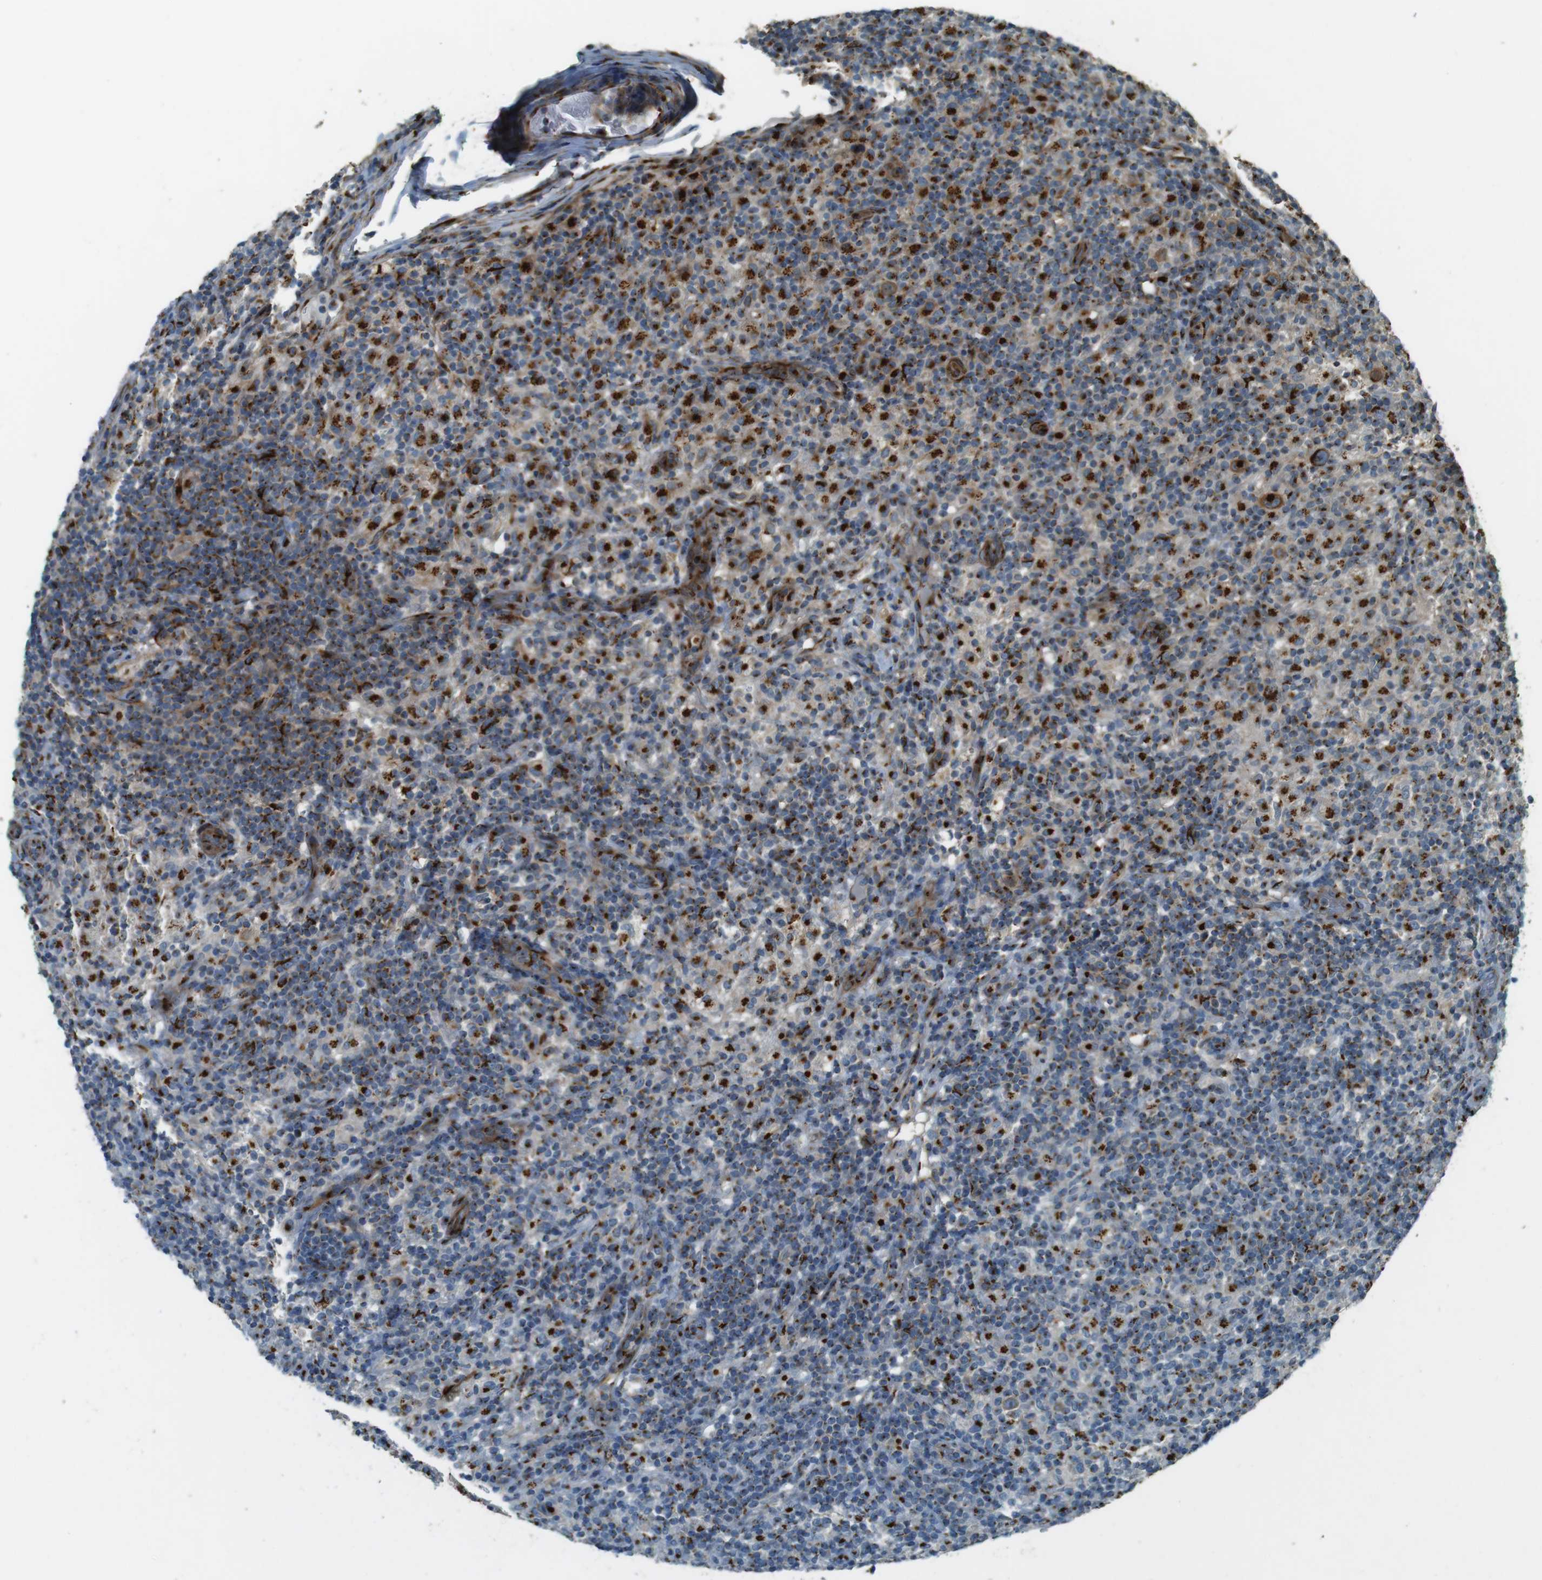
{"staining": {"intensity": "strong", "quantity": ">75%", "location": "cytoplasmic/membranous"}, "tissue": "lymphoma", "cell_type": "Tumor cells", "image_type": "cancer", "snomed": [{"axis": "morphology", "description": "Hodgkin's disease, NOS"}, {"axis": "topography", "description": "Lymph node"}], "caption": "Immunohistochemistry (IHC) of human lymphoma exhibits high levels of strong cytoplasmic/membranous positivity in about >75% of tumor cells. The staining is performed using DAB (3,3'-diaminobenzidine) brown chromogen to label protein expression. The nuclei are counter-stained blue using hematoxylin.", "gene": "TMEM115", "patient": {"sex": "male", "age": 70}}